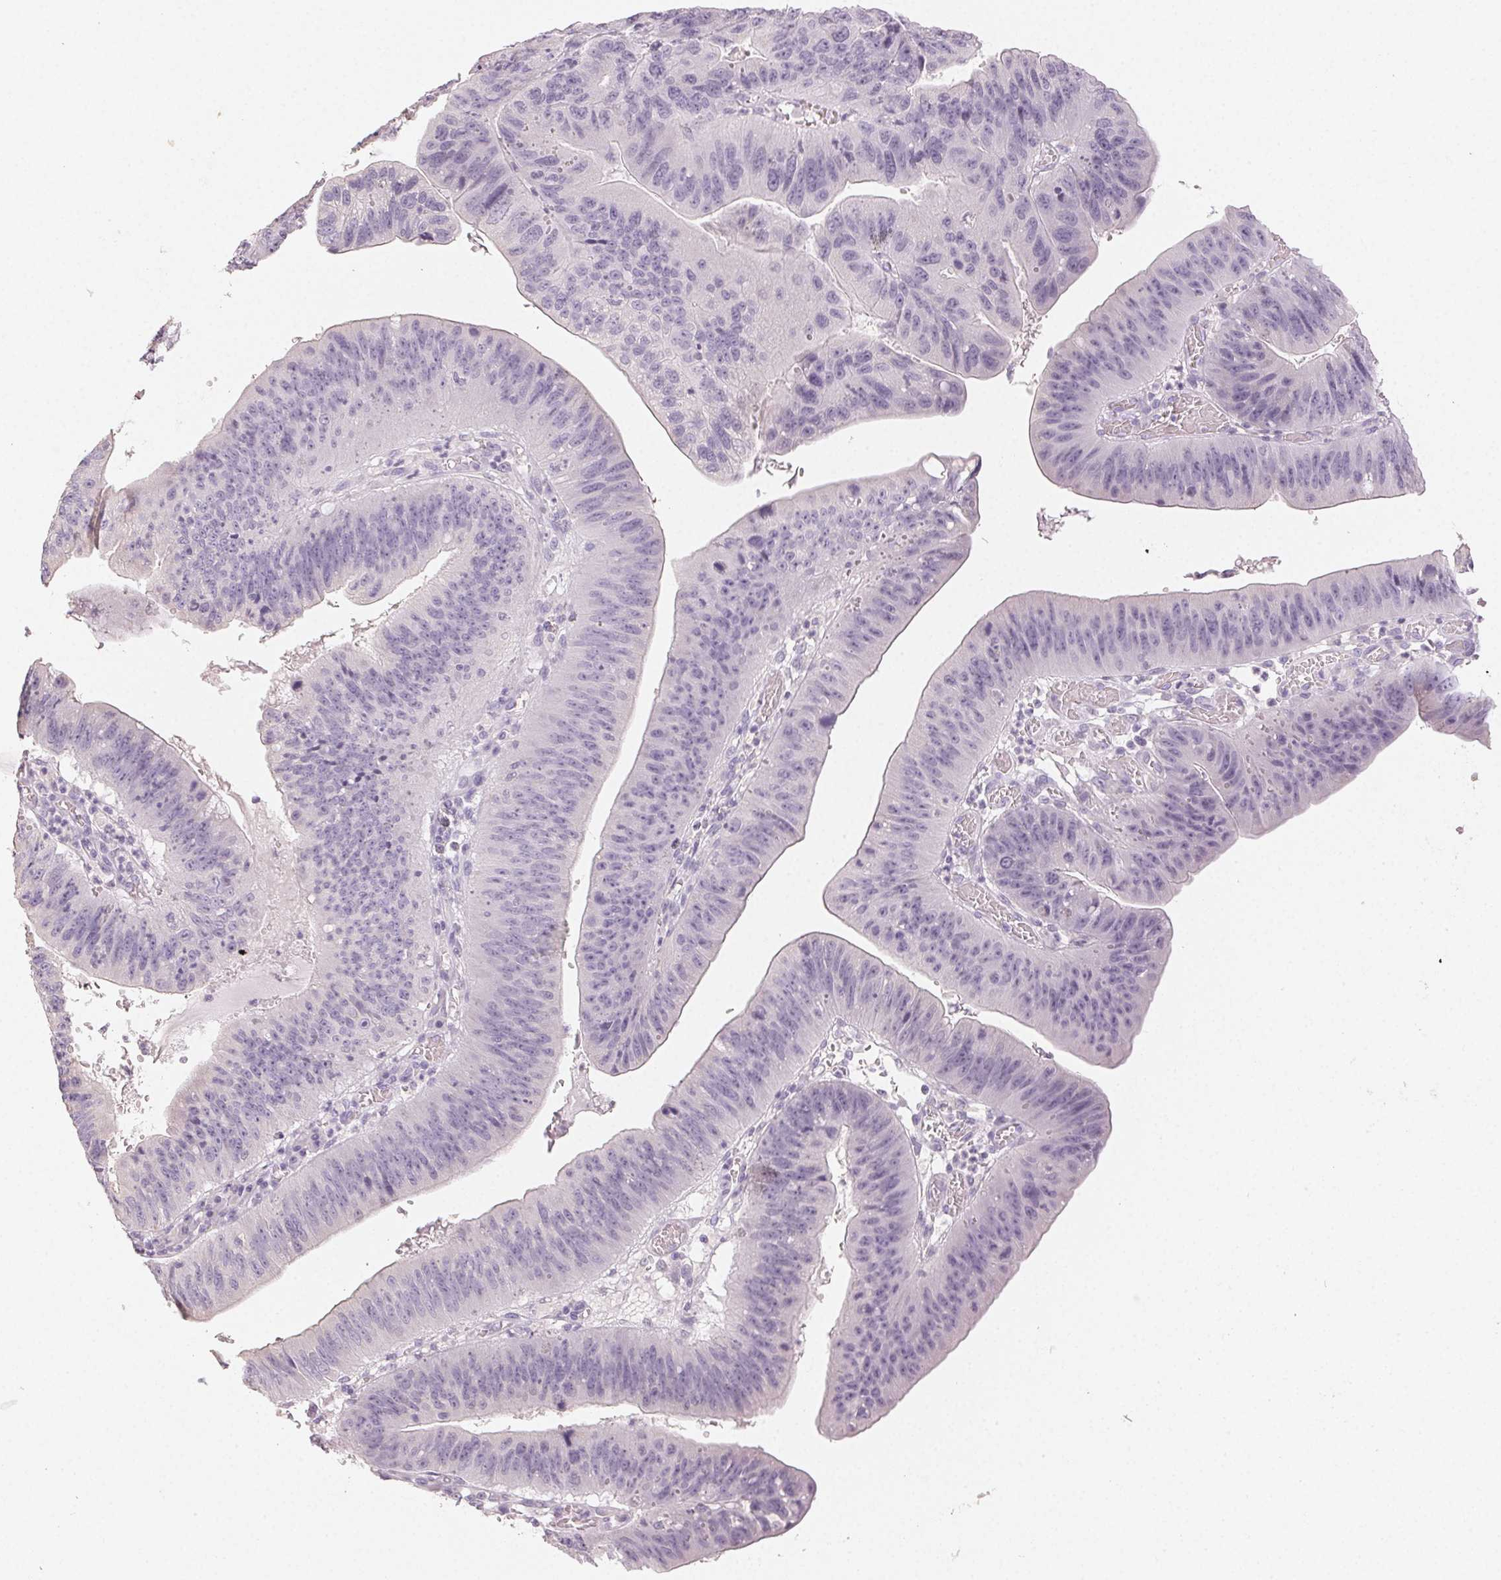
{"staining": {"intensity": "negative", "quantity": "none", "location": "none"}, "tissue": "stomach cancer", "cell_type": "Tumor cells", "image_type": "cancer", "snomed": [{"axis": "morphology", "description": "Adenocarcinoma, NOS"}, {"axis": "topography", "description": "Stomach"}], "caption": "This is an immunohistochemistry (IHC) image of human adenocarcinoma (stomach). There is no positivity in tumor cells.", "gene": "LVRN", "patient": {"sex": "male", "age": 59}}